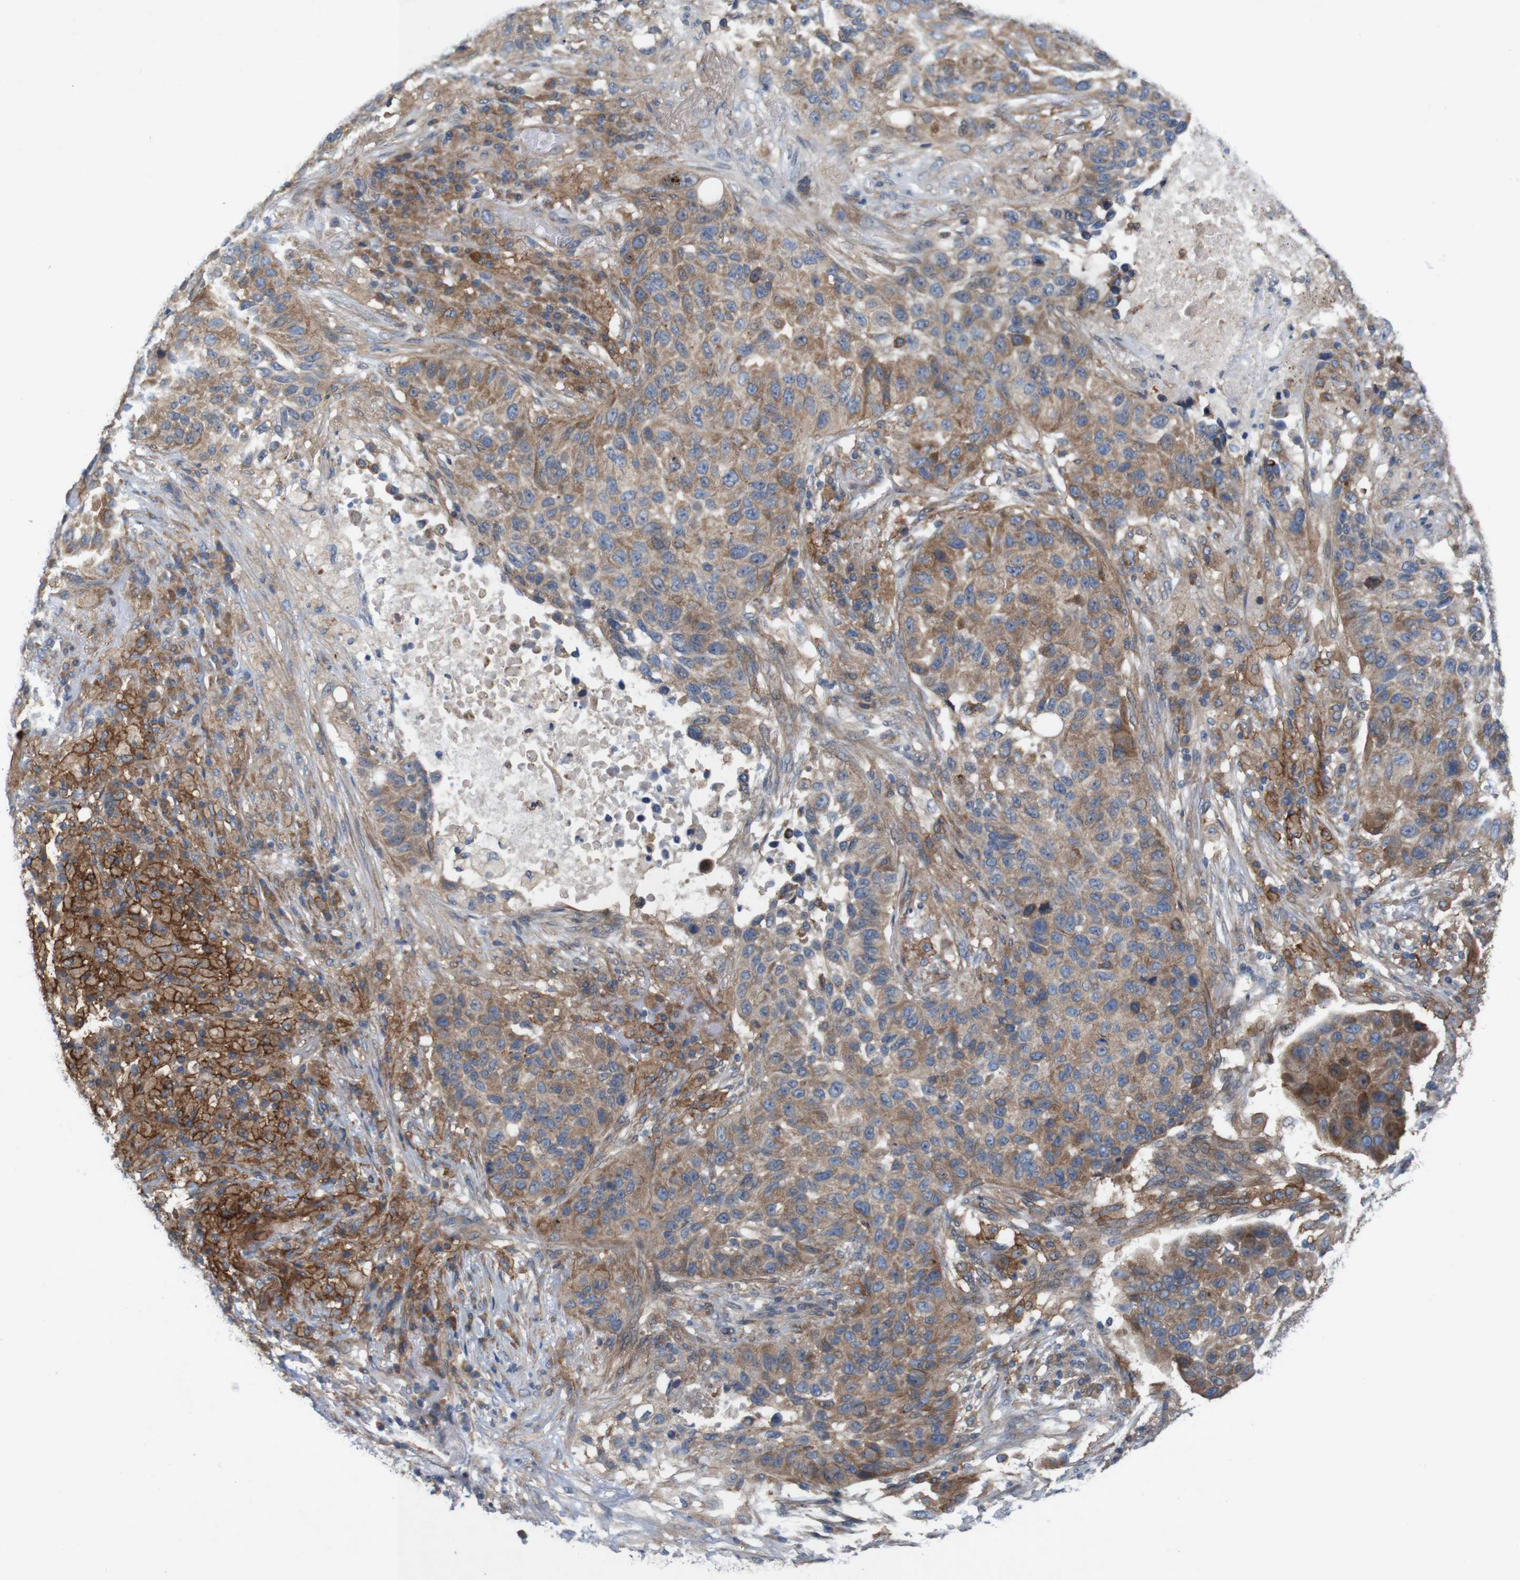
{"staining": {"intensity": "strong", "quantity": "<25%", "location": "cytoplasmic/membranous"}, "tissue": "lung cancer", "cell_type": "Tumor cells", "image_type": "cancer", "snomed": [{"axis": "morphology", "description": "Squamous cell carcinoma, NOS"}, {"axis": "topography", "description": "Lung"}], "caption": "IHC of squamous cell carcinoma (lung) shows medium levels of strong cytoplasmic/membranous positivity in approximately <25% of tumor cells. IHC stains the protein of interest in brown and the nuclei are stained blue.", "gene": "SIGLEC8", "patient": {"sex": "male", "age": 57}}